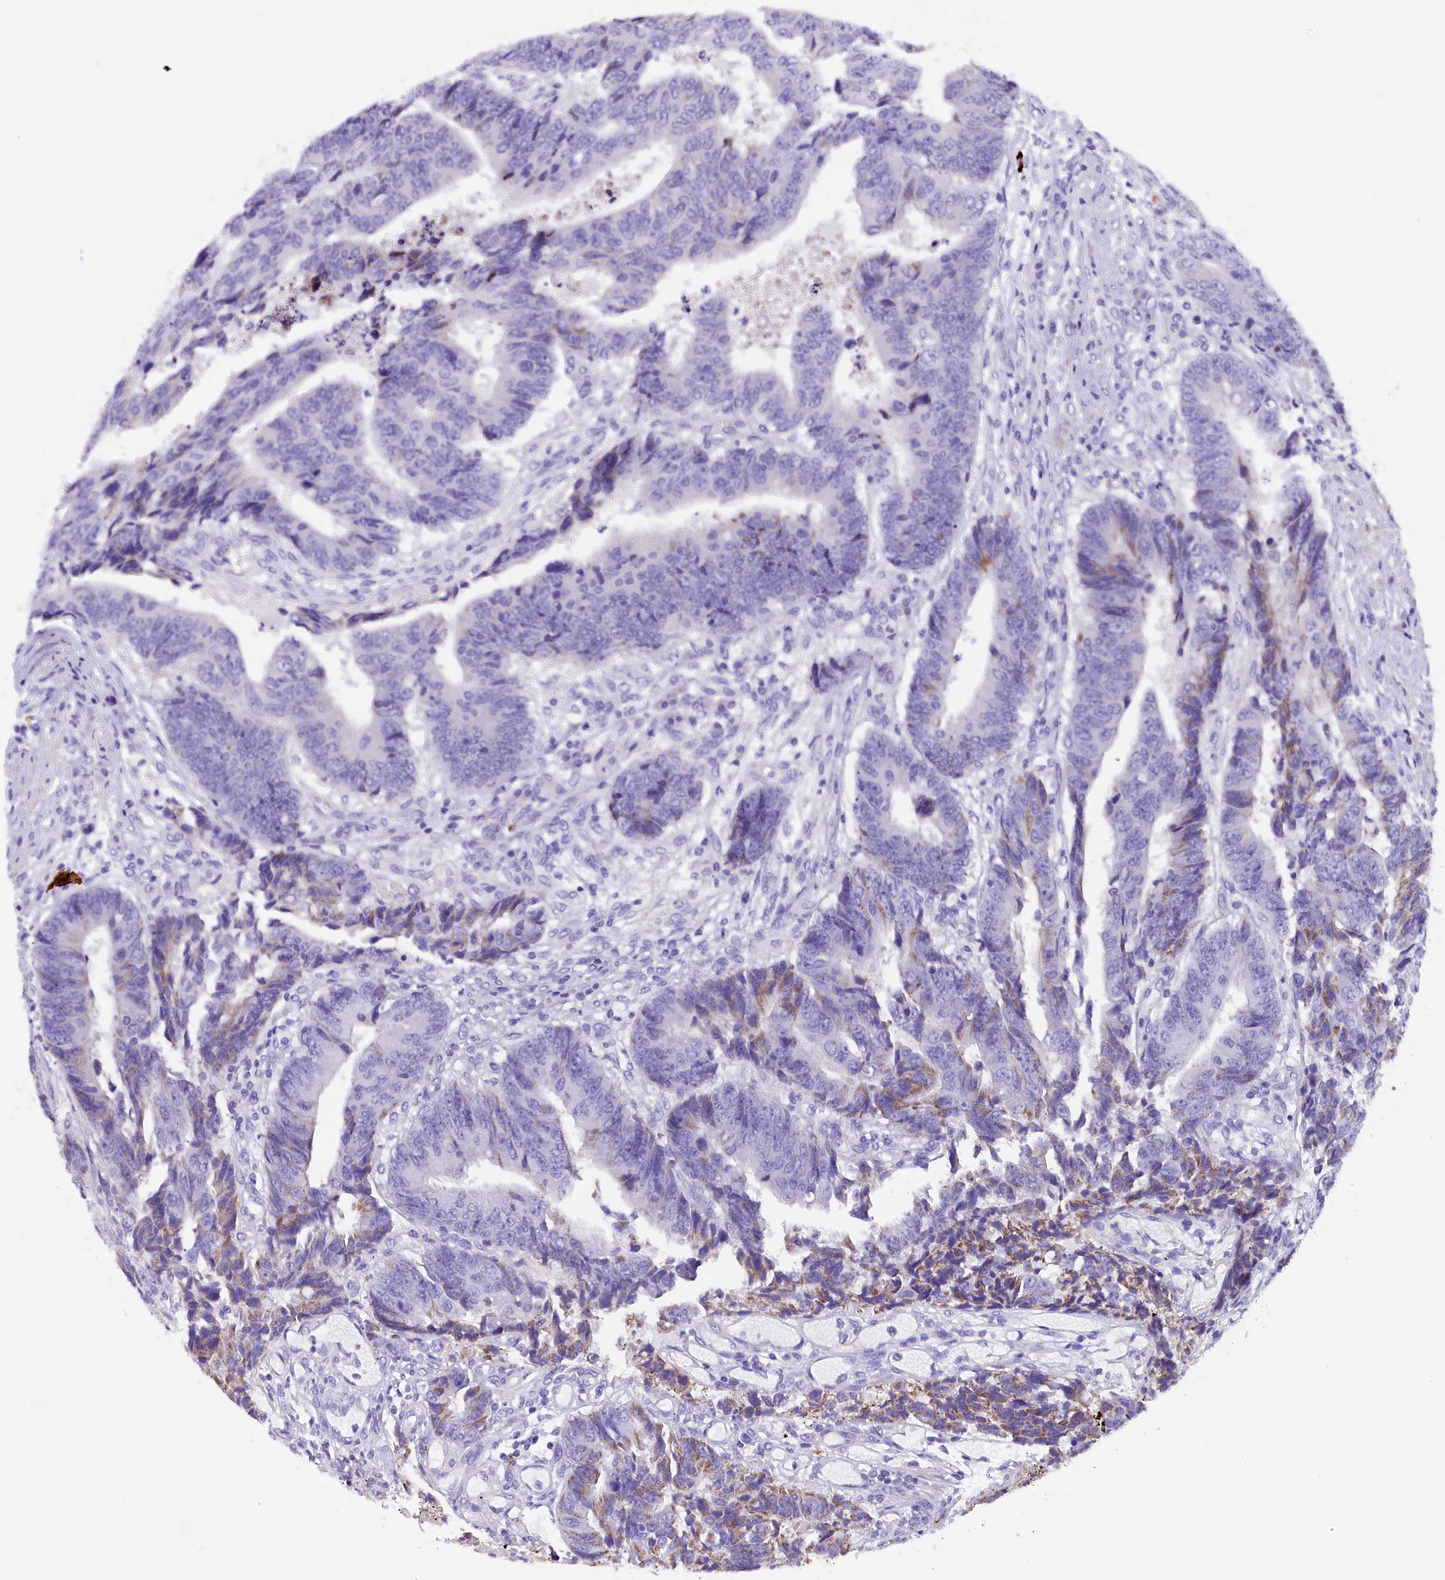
{"staining": {"intensity": "negative", "quantity": "none", "location": "none"}, "tissue": "colorectal cancer", "cell_type": "Tumor cells", "image_type": "cancer", "snomed": [{"axis": "morphology", "description": "Adenocarcinoma, NOS"}, {"axis": "topography", "description": "Rectum"}], "caption": "Immunohistochemical staining of human colorectal cancer (adenocarcinoma) displays no significant expression in tumor cells.", "gene": "RTTN", "patient": {"sex": "male", "age": 84}}